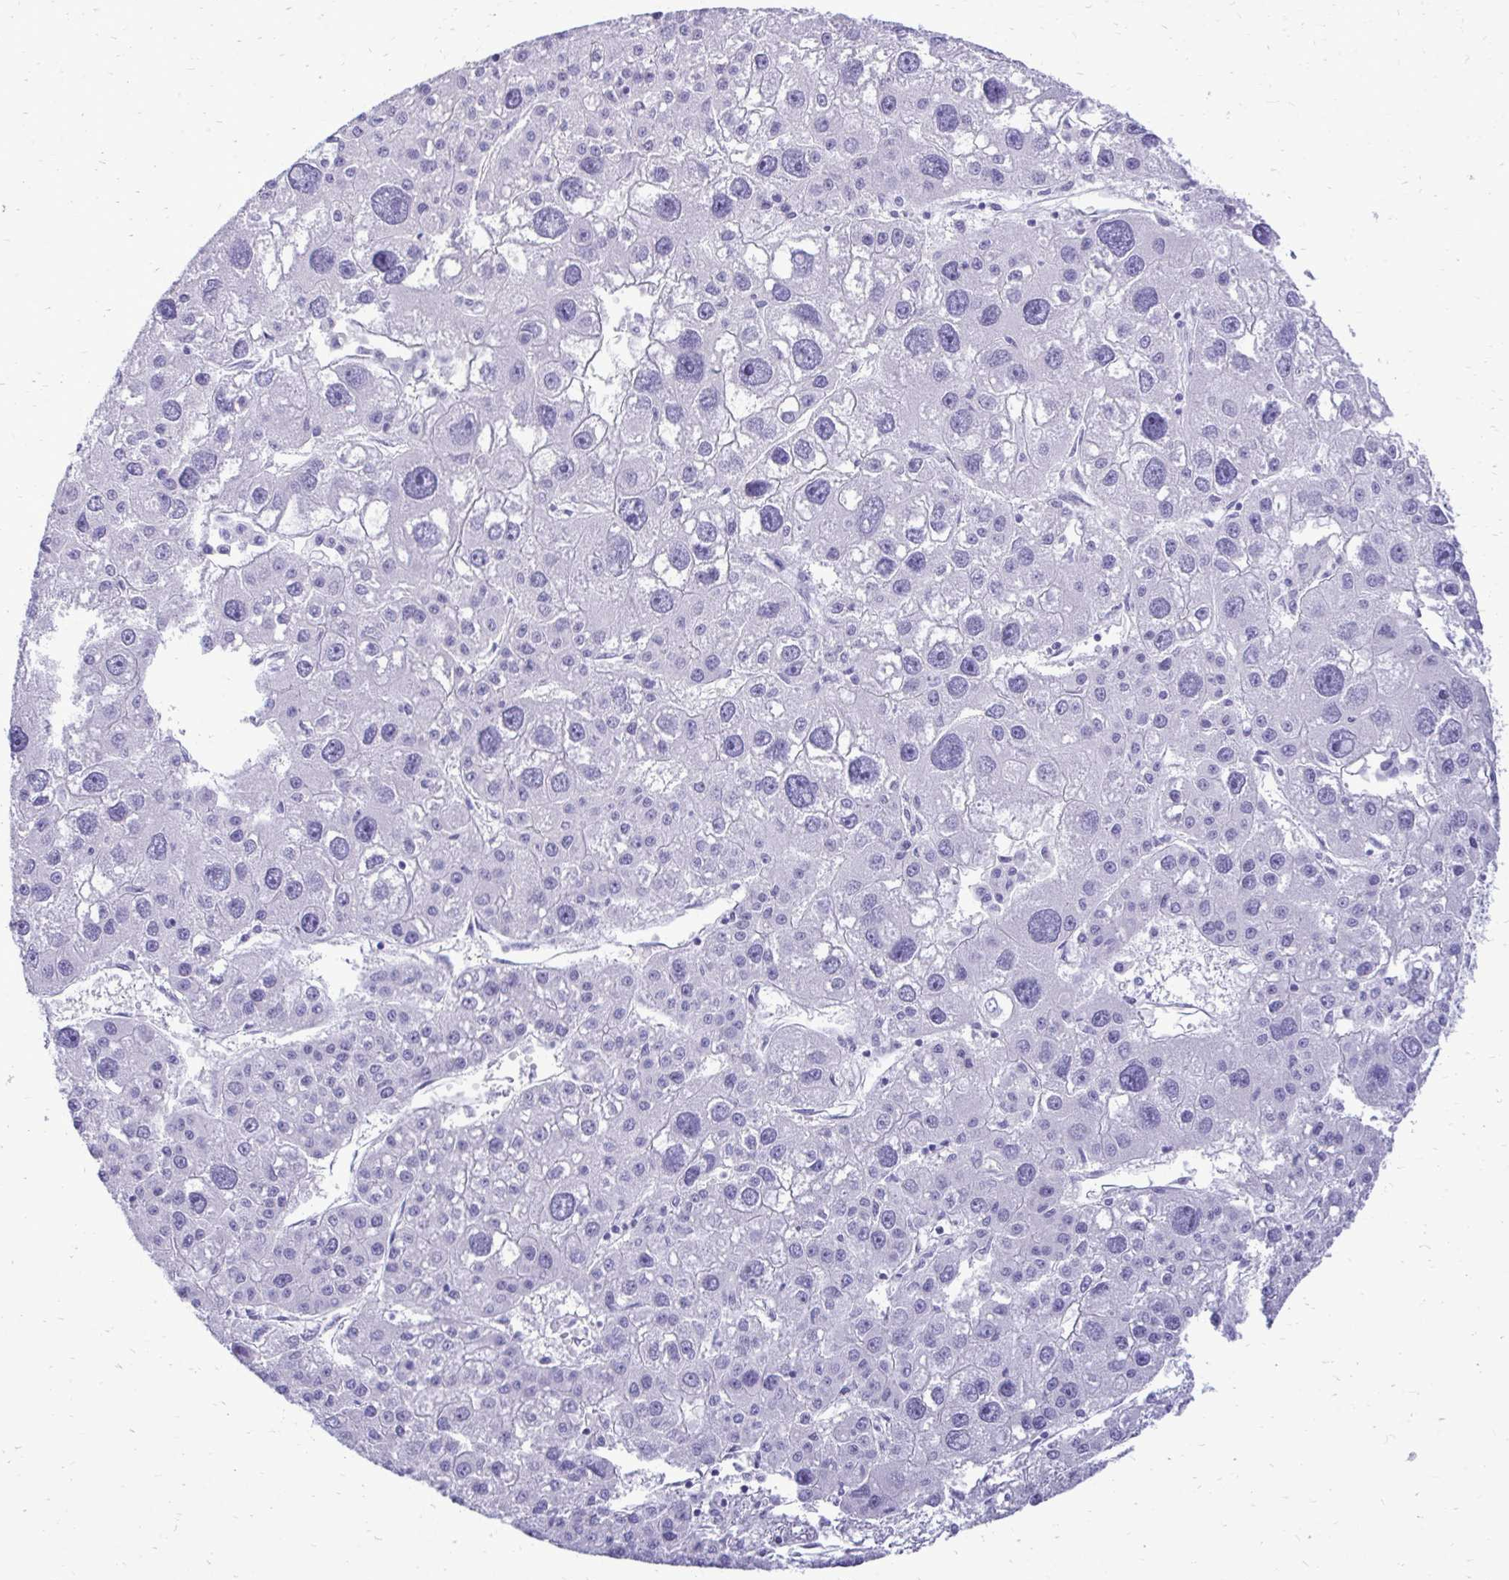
{"staining": {"intensity": "negative", "quantity": "none", "location": "none"}, "tissue": "liver cancer", "cell_type": "Tumor cells", "image_type": "cancer", "snomed": [{"axis": "morphology", "description": "Carcinoma, Hepatocellular, NOS"}, {"axis": "topography", "description": "Liver"}], "caption": "Immunohistochemistry micrograph of hepatocellular carcinoma (liver) stained for a protein (brown), which demonstrates no positivity in tumor cells. (Immunohistochemistry, brightfield microscopy, high magnification).", "gene": "ANKDD1B", "patient": {"sex": "male", "age": 73}}